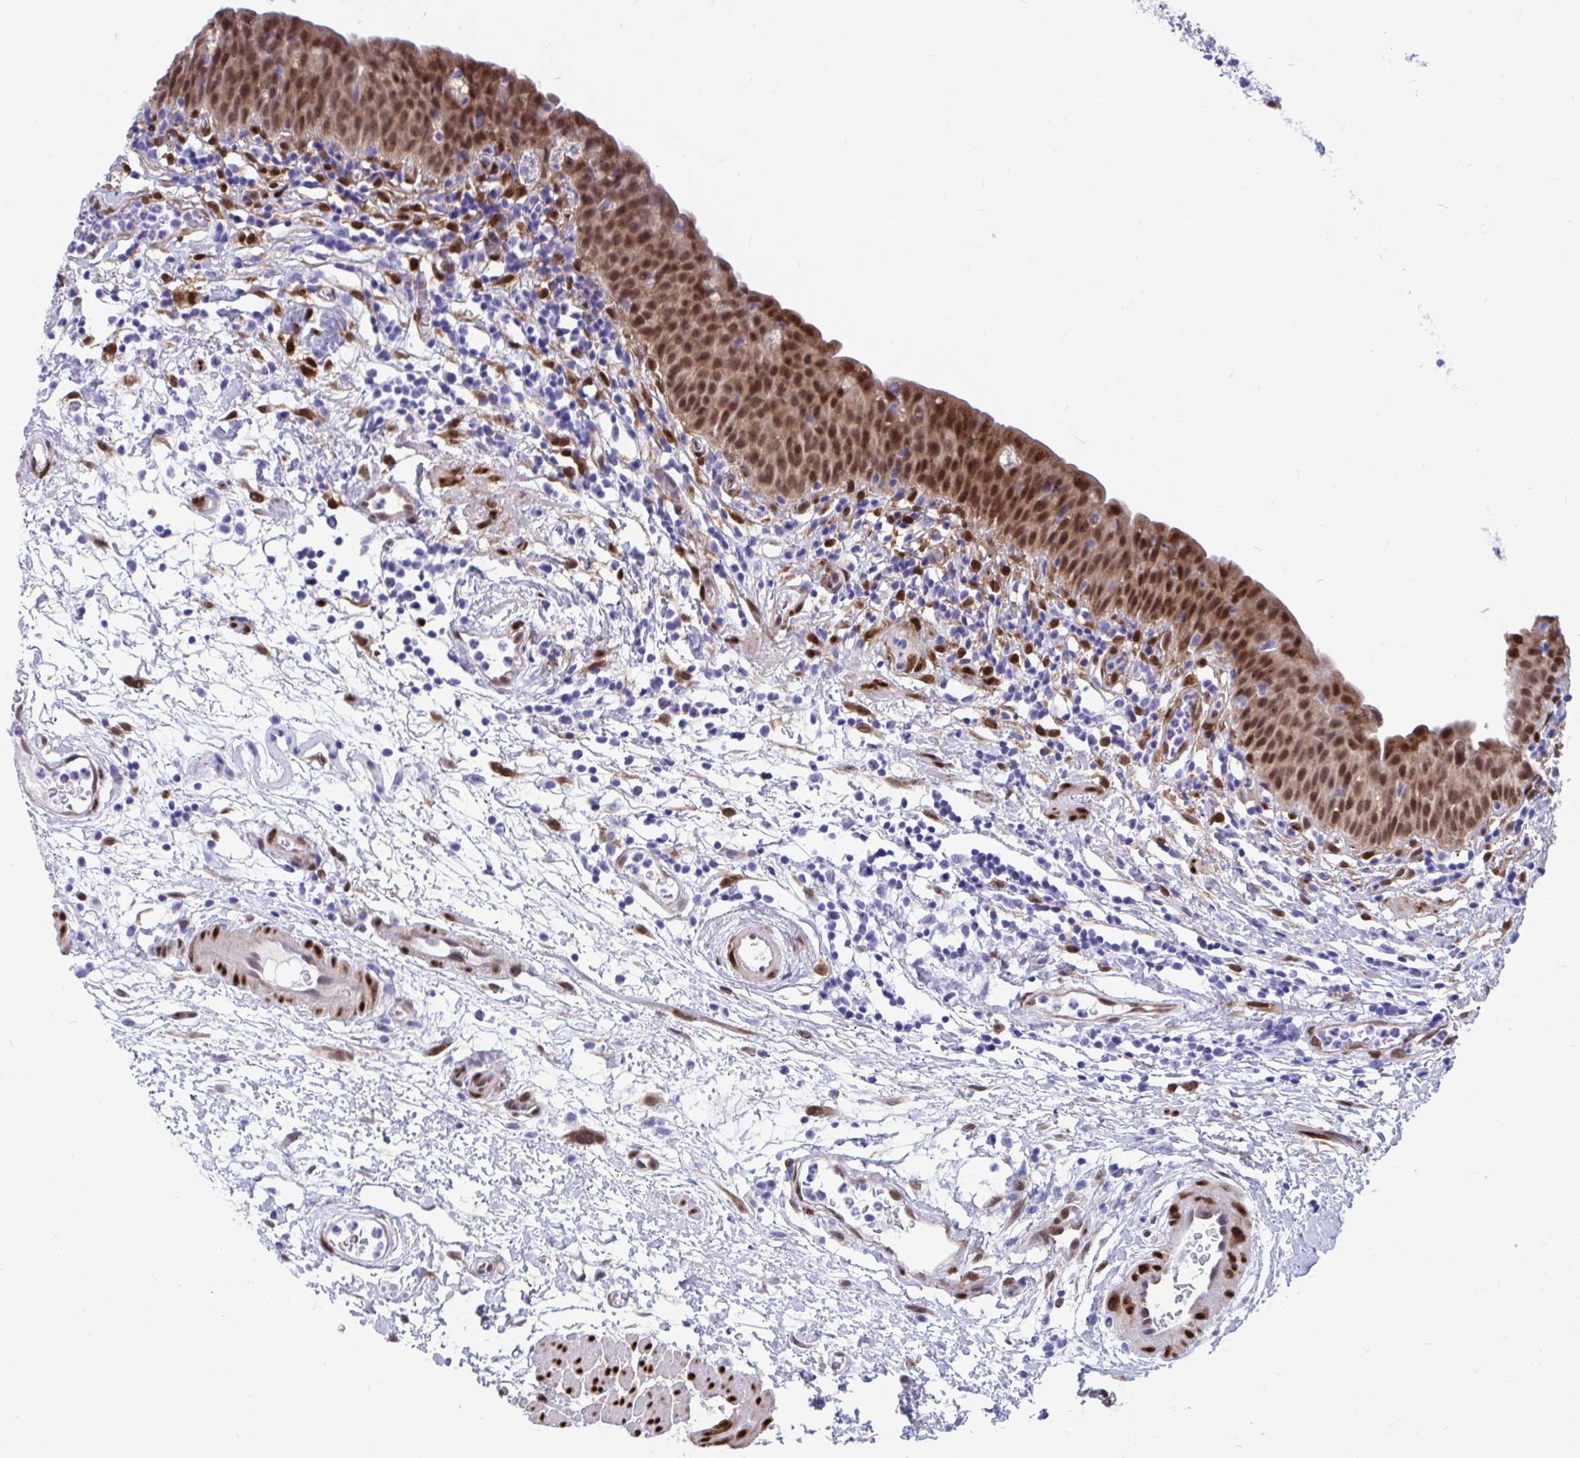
{"staining": {"intensity": "strong", "quantity": ">75%", "location": "nuclear"}, "tissue": "urinary bladder", "cell_type": "Urothelial cells", "image_type": "normal", "snomed": [{"axis": "morphology", "description": "Normal tissue, NOS"}, {"axis": "morphology", "description": "Inflammation, NOS"}, {"axis": "topography", "description": "Urinary bladder"}], "caption": "This histopathology image displays normal urinary bladder stained with immunohistochemistry to label a protein in brown. The nuclear of urothelial cells show strong positivity for the protein. Nuclei are counter-stained blue.", "gene": "RBPMS", "patient": {"sex": "male", "age": 57}}